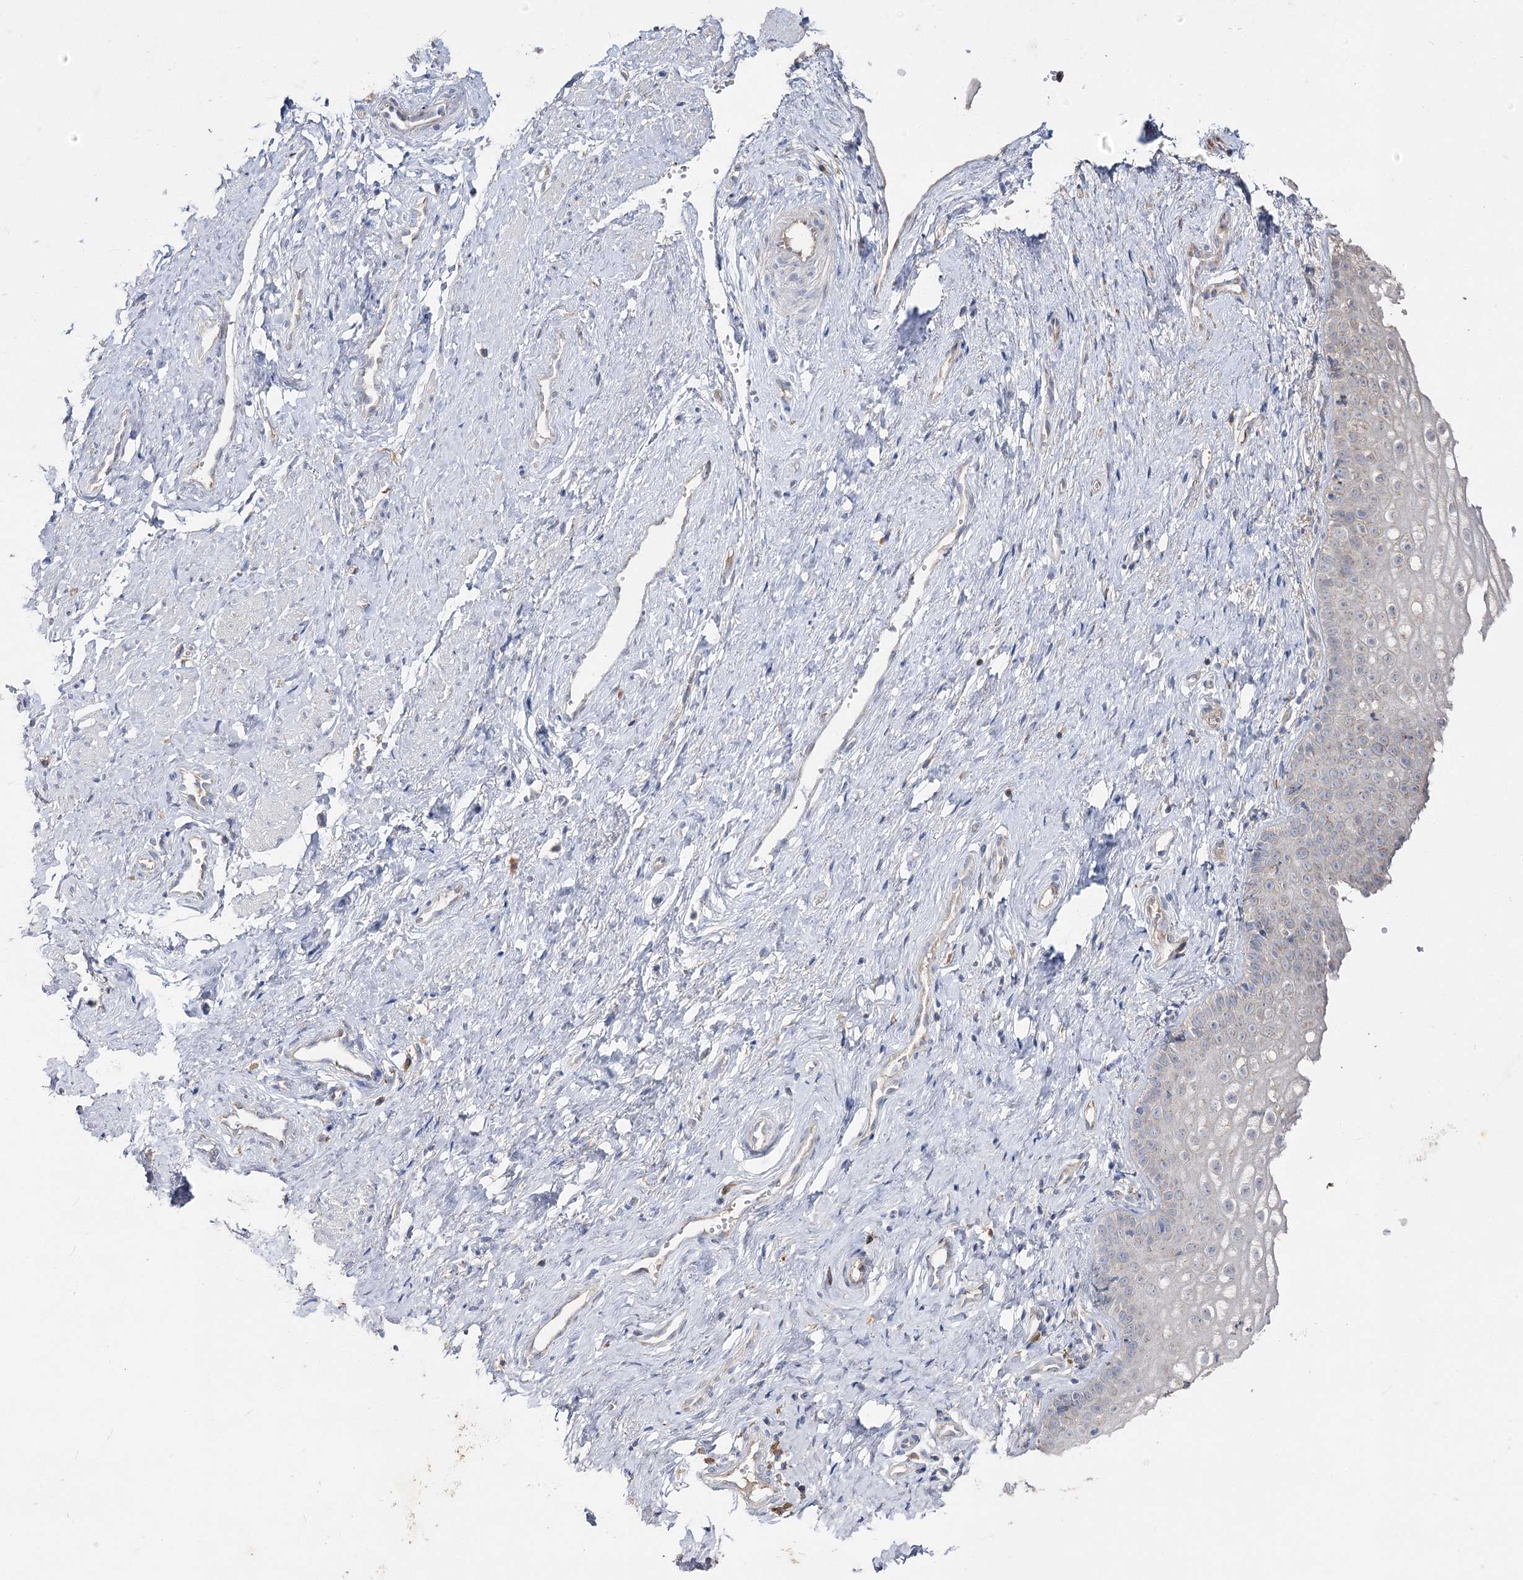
{"staining": {"intensity": "weak", "quantity": "<25%", "location": "cytoplasmic/membranous"}, "tissue": "vagina", "cell_type": "Squamous epithelial cells", "image_type": "normal", "snomed": [{"axis": "morphology", "description": "Normal tissue, NOS"}, {"axis": "topography", "description": "Vagina"}], "caption": "Immunohistochemistry (IHC) of unremarkable human vagina demonstrates no staining in squamous epithelial cells. Nuclei are stained in blue.", "gene": "IL1RAP", "patient": {"sex": "female", "age": 46}}